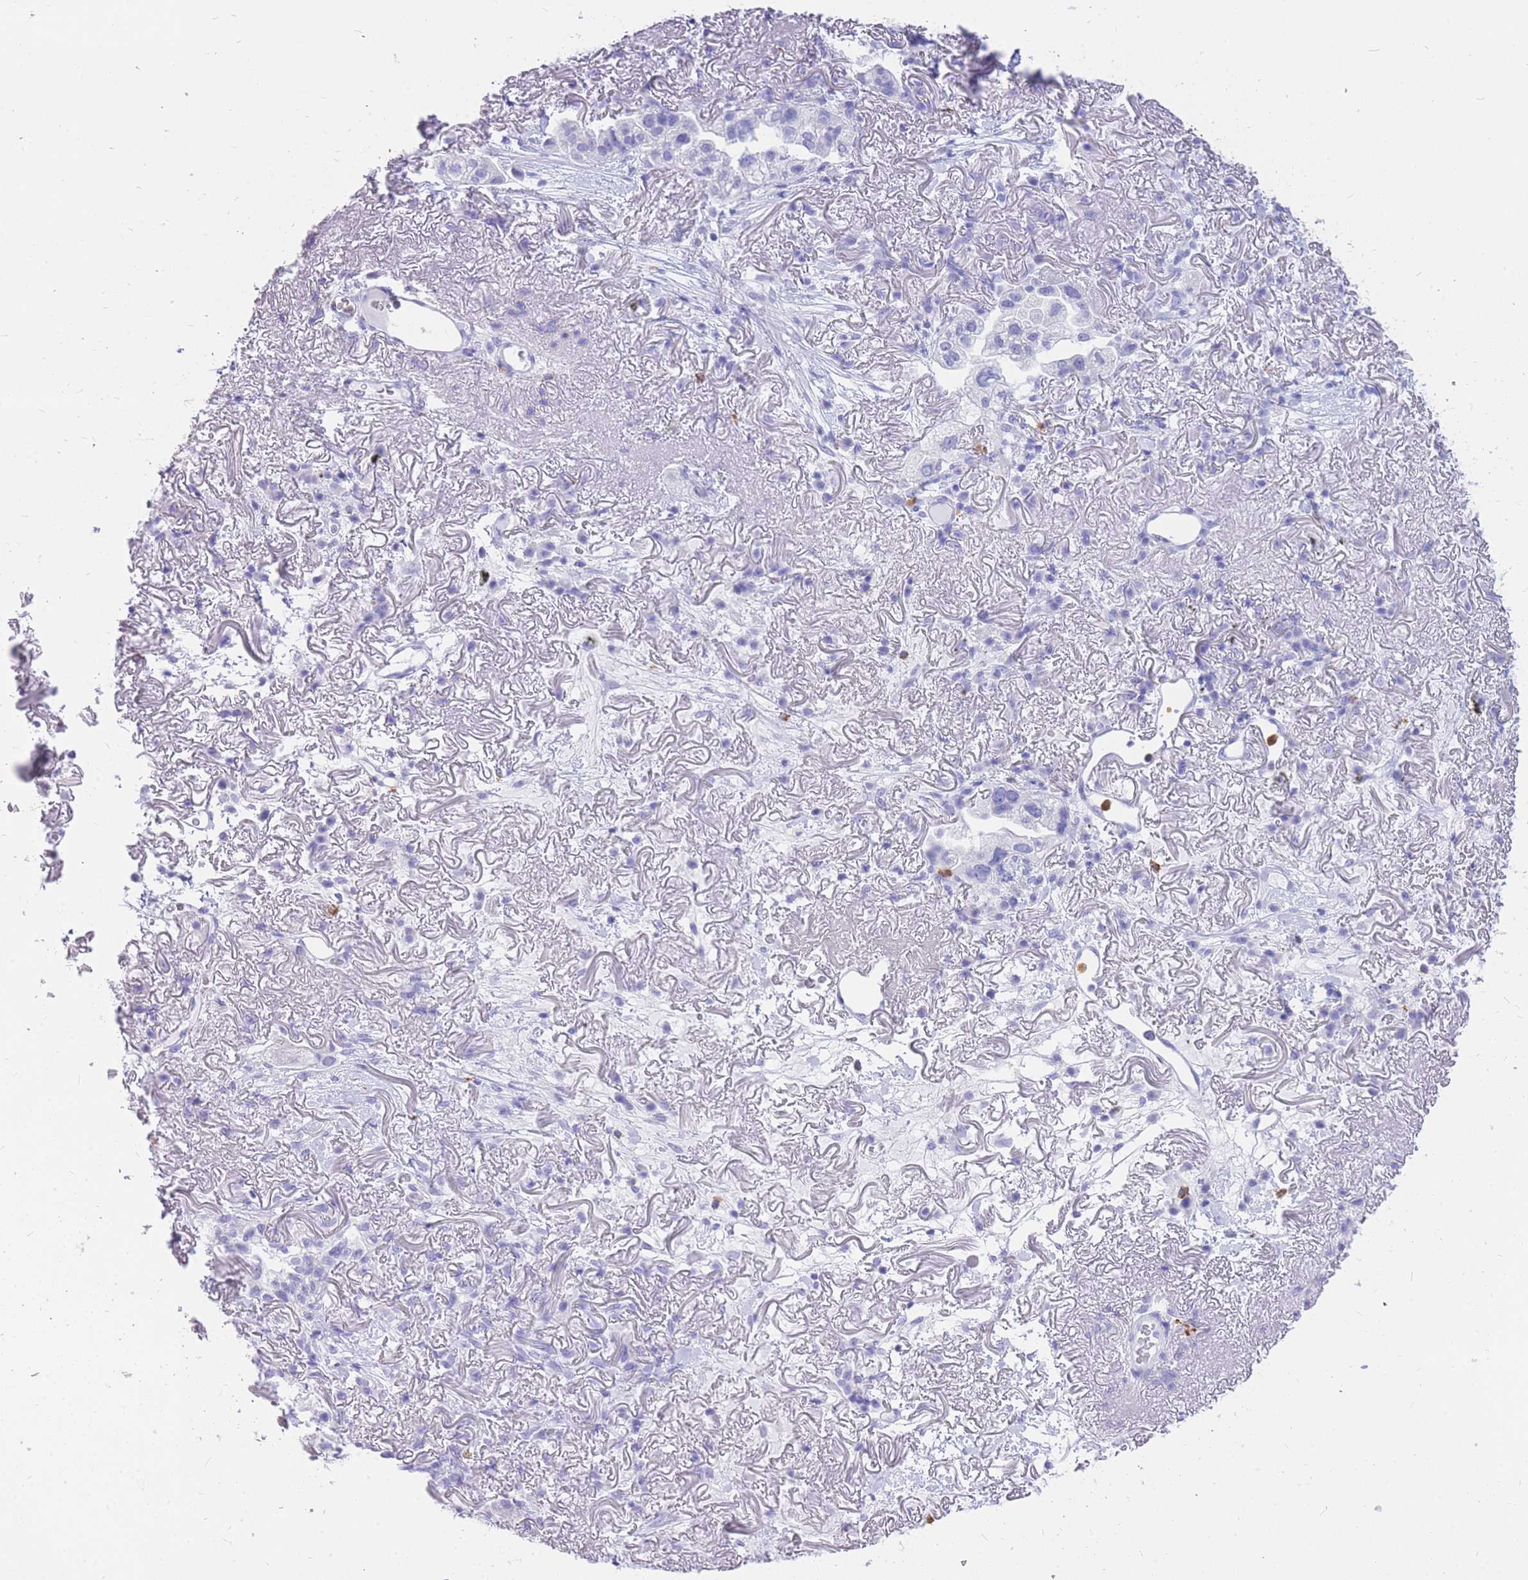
{"staining": {"intensity": "negative", "quantity": "none", "location": "none"}, "tissue": "lung cancer", "cell_type": "Tumor cells", "image_type": "cancer", "snomed": [{"axis": "morphology", "description": "Adenocarcinoma, NOS"}, {"axis": "topography", "description": "Lung"}], "caption": "Tumor cells are negative for brown protein staining in adenocarcinoma (lung).", "gene": "HERC1", "patient": {"sex": "female", "age": 69}}